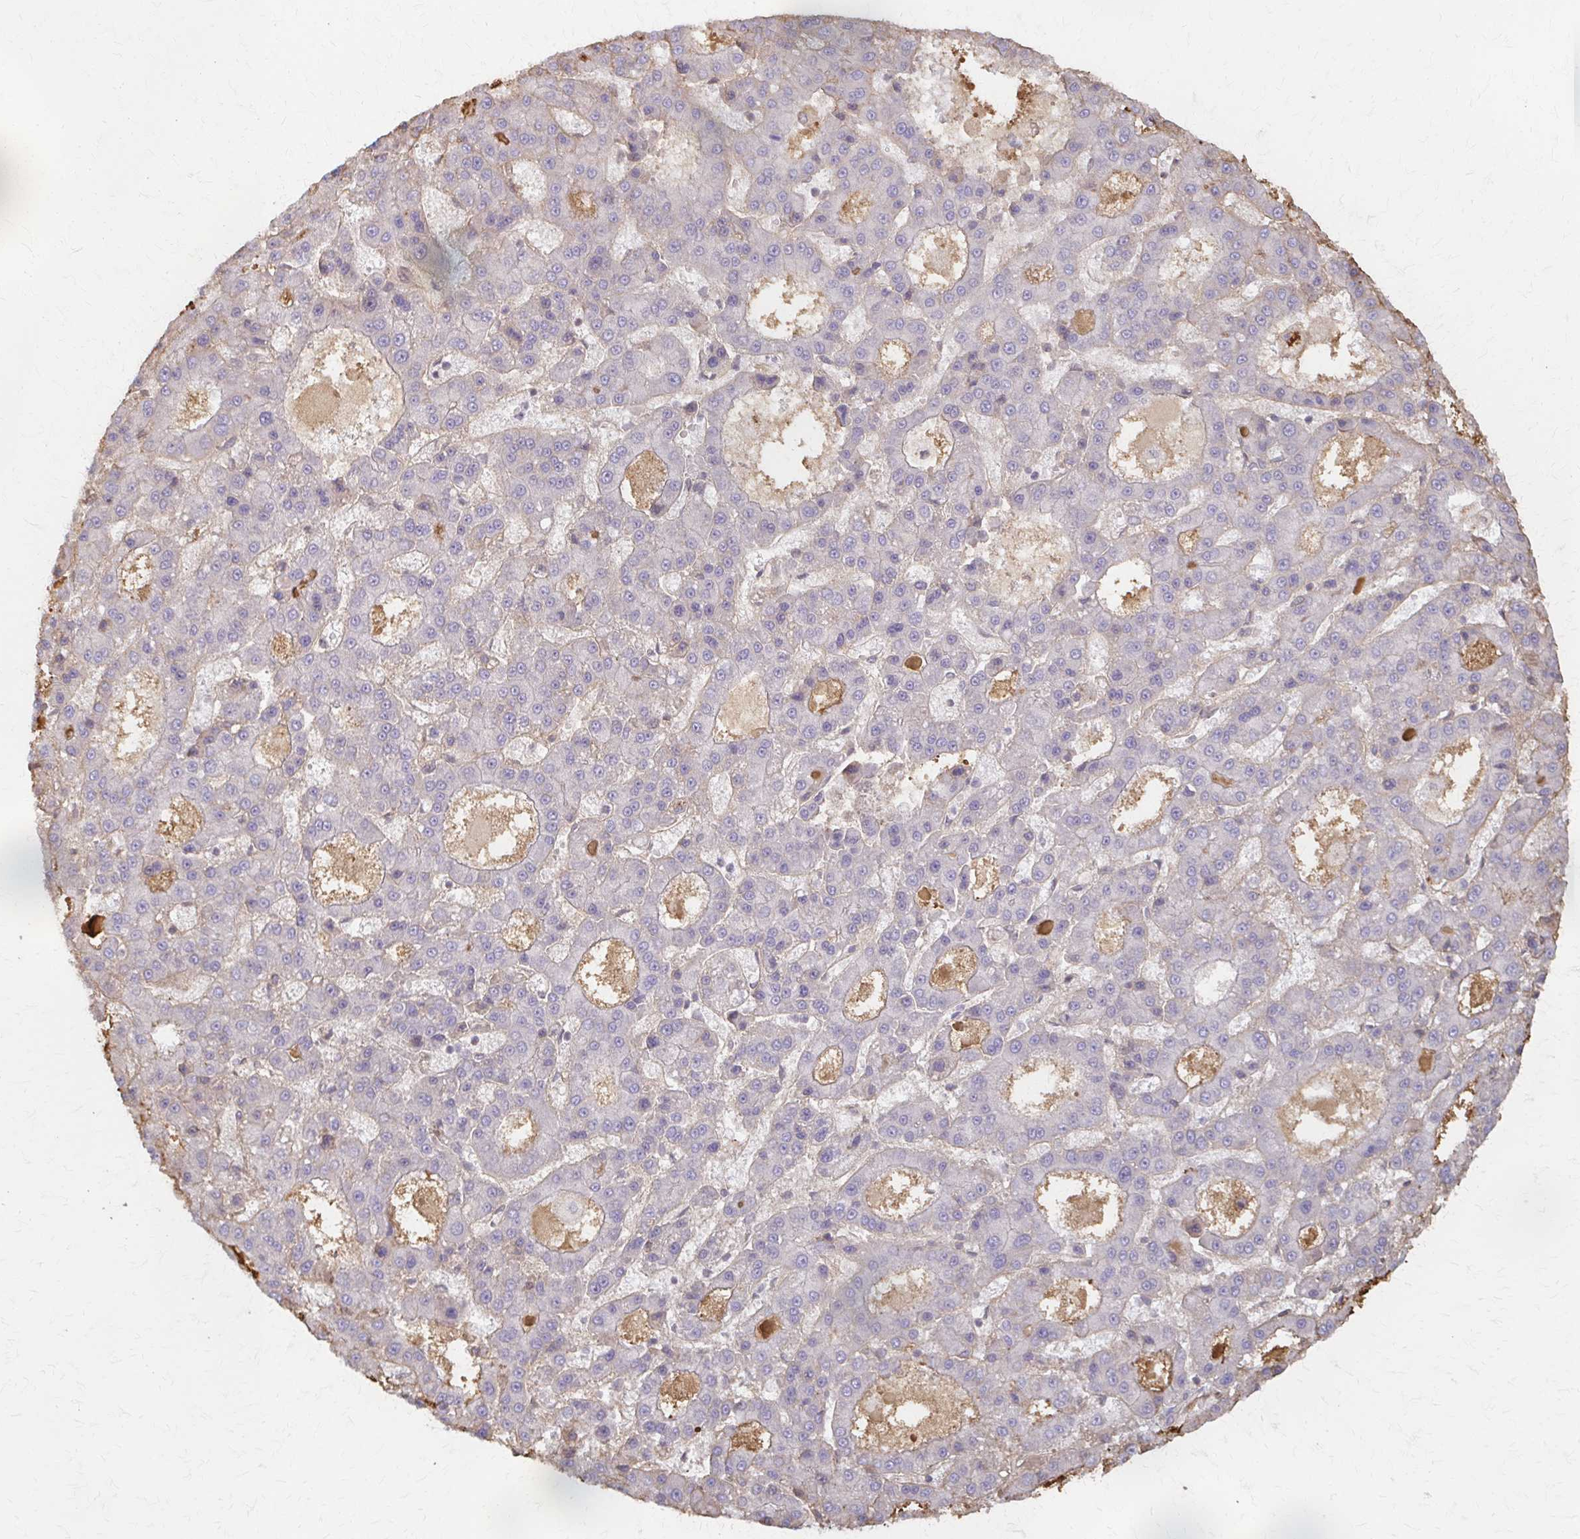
{"staining": {"intensity": "negative", "quantity": "none", "location": "none"}, "tissue": "liver cancer", "cell_type": "Tumor cells", "image_type": "cancer", "snomed": [{"axis": "morphology", "description": "Carcinoma, Hepatocellular, NOS"}, {"axis": "topography", "description": "Liver"}], "caption": "Human liver hepatocellular carcinoma stained for a protein using immunohistochemistry displays no positivity in tumor cells.", "gene": "ARHGAP35", "patient": {"sex": "male", "age": 70}}